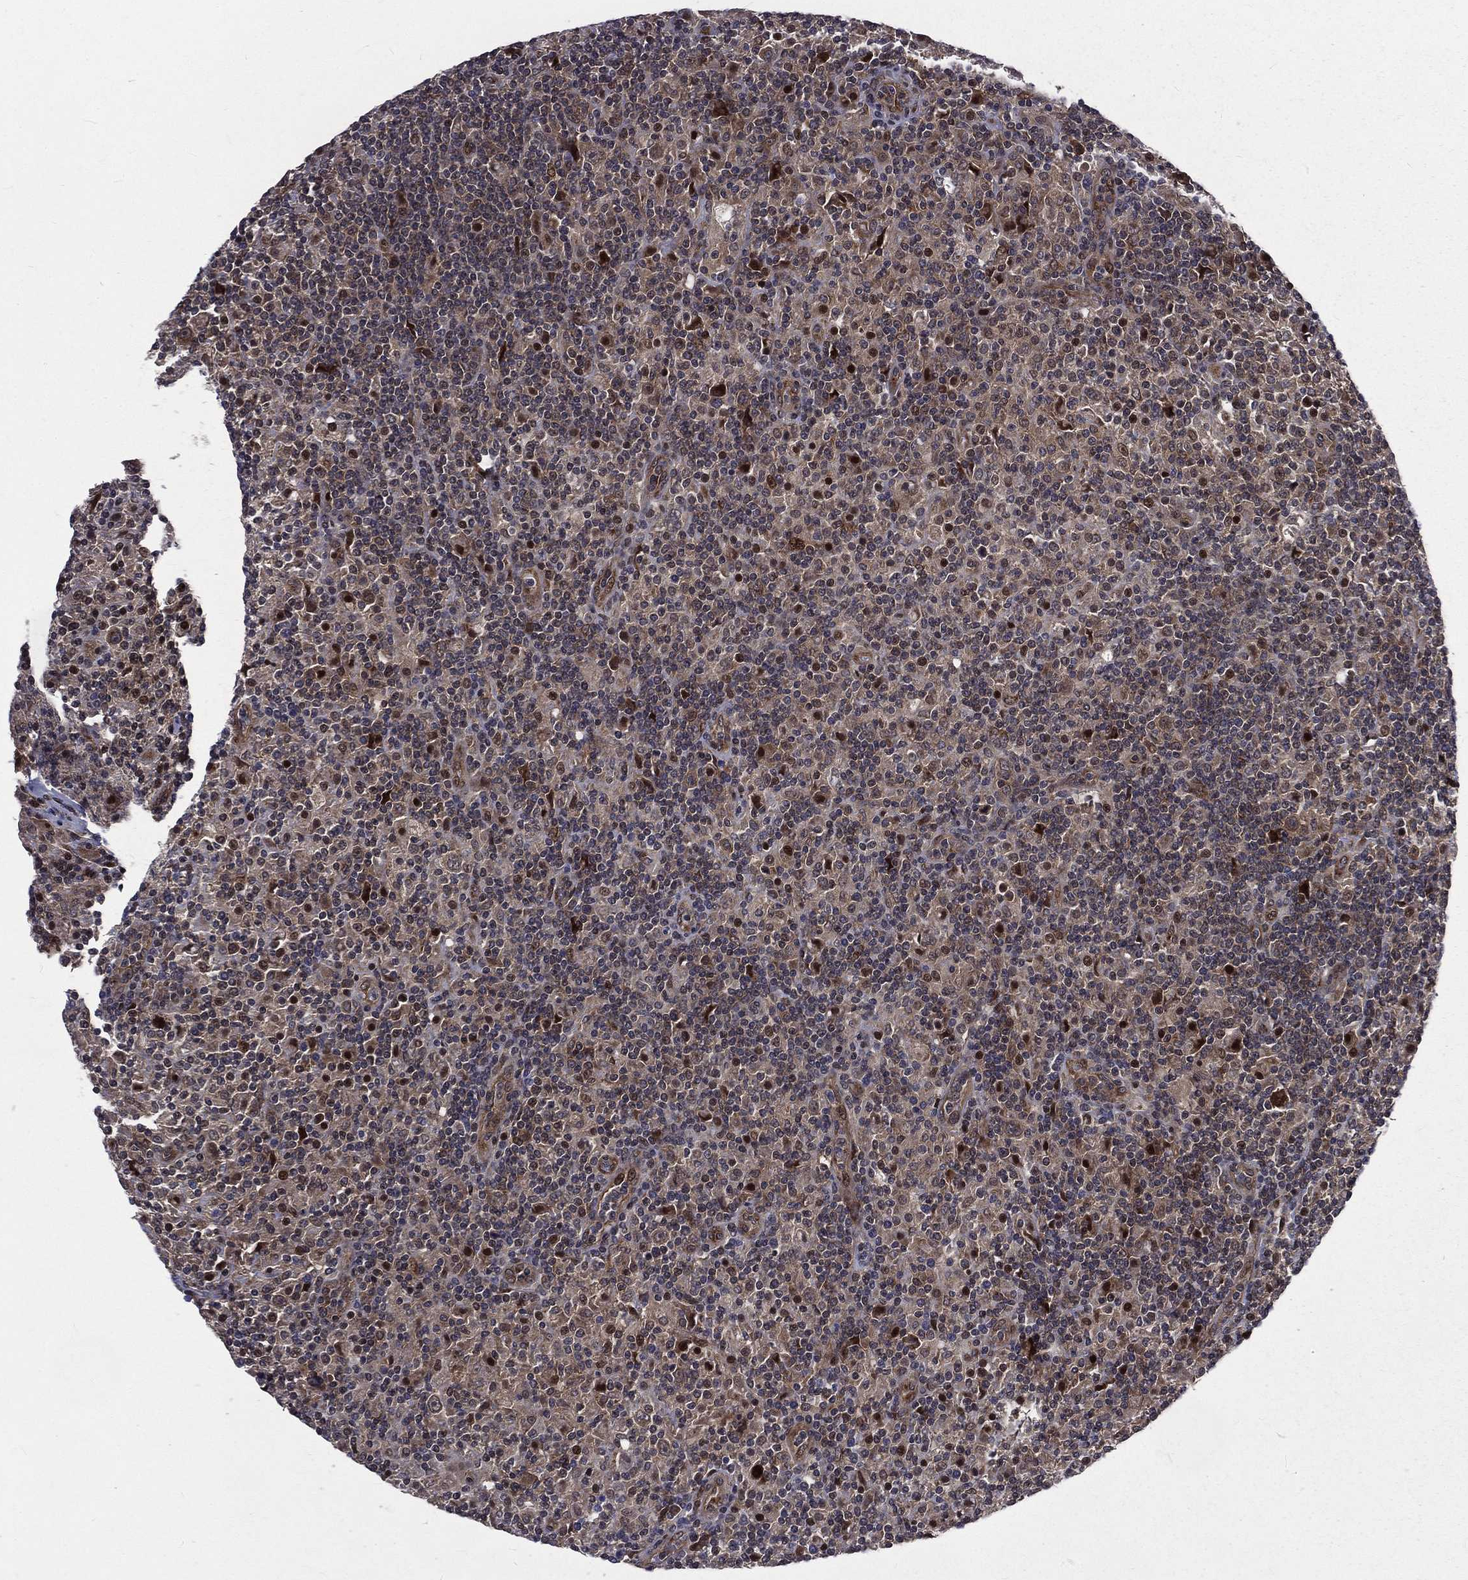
{"staining": {"intensity": "moderate", "quantity": "<25%", "location": "cytoplasmic/membranous"}, "tissue": "lymphoma", "cell_type": "Tumor cells", "image_type": "cancer", "snomed": [{"axis": "morphology", "description": "Hodgkin's disease, NOS"}, {"axis": "topography", "description": "Lymph node"}], "caption": "Lymphoma was stained to show a protein in brown. There is low levels of moderate cytoplasmic/membranous positivity in about <25% of tumor cells.", "gene": "ARL3", "patient": {"sex": "male", "age": 70}}